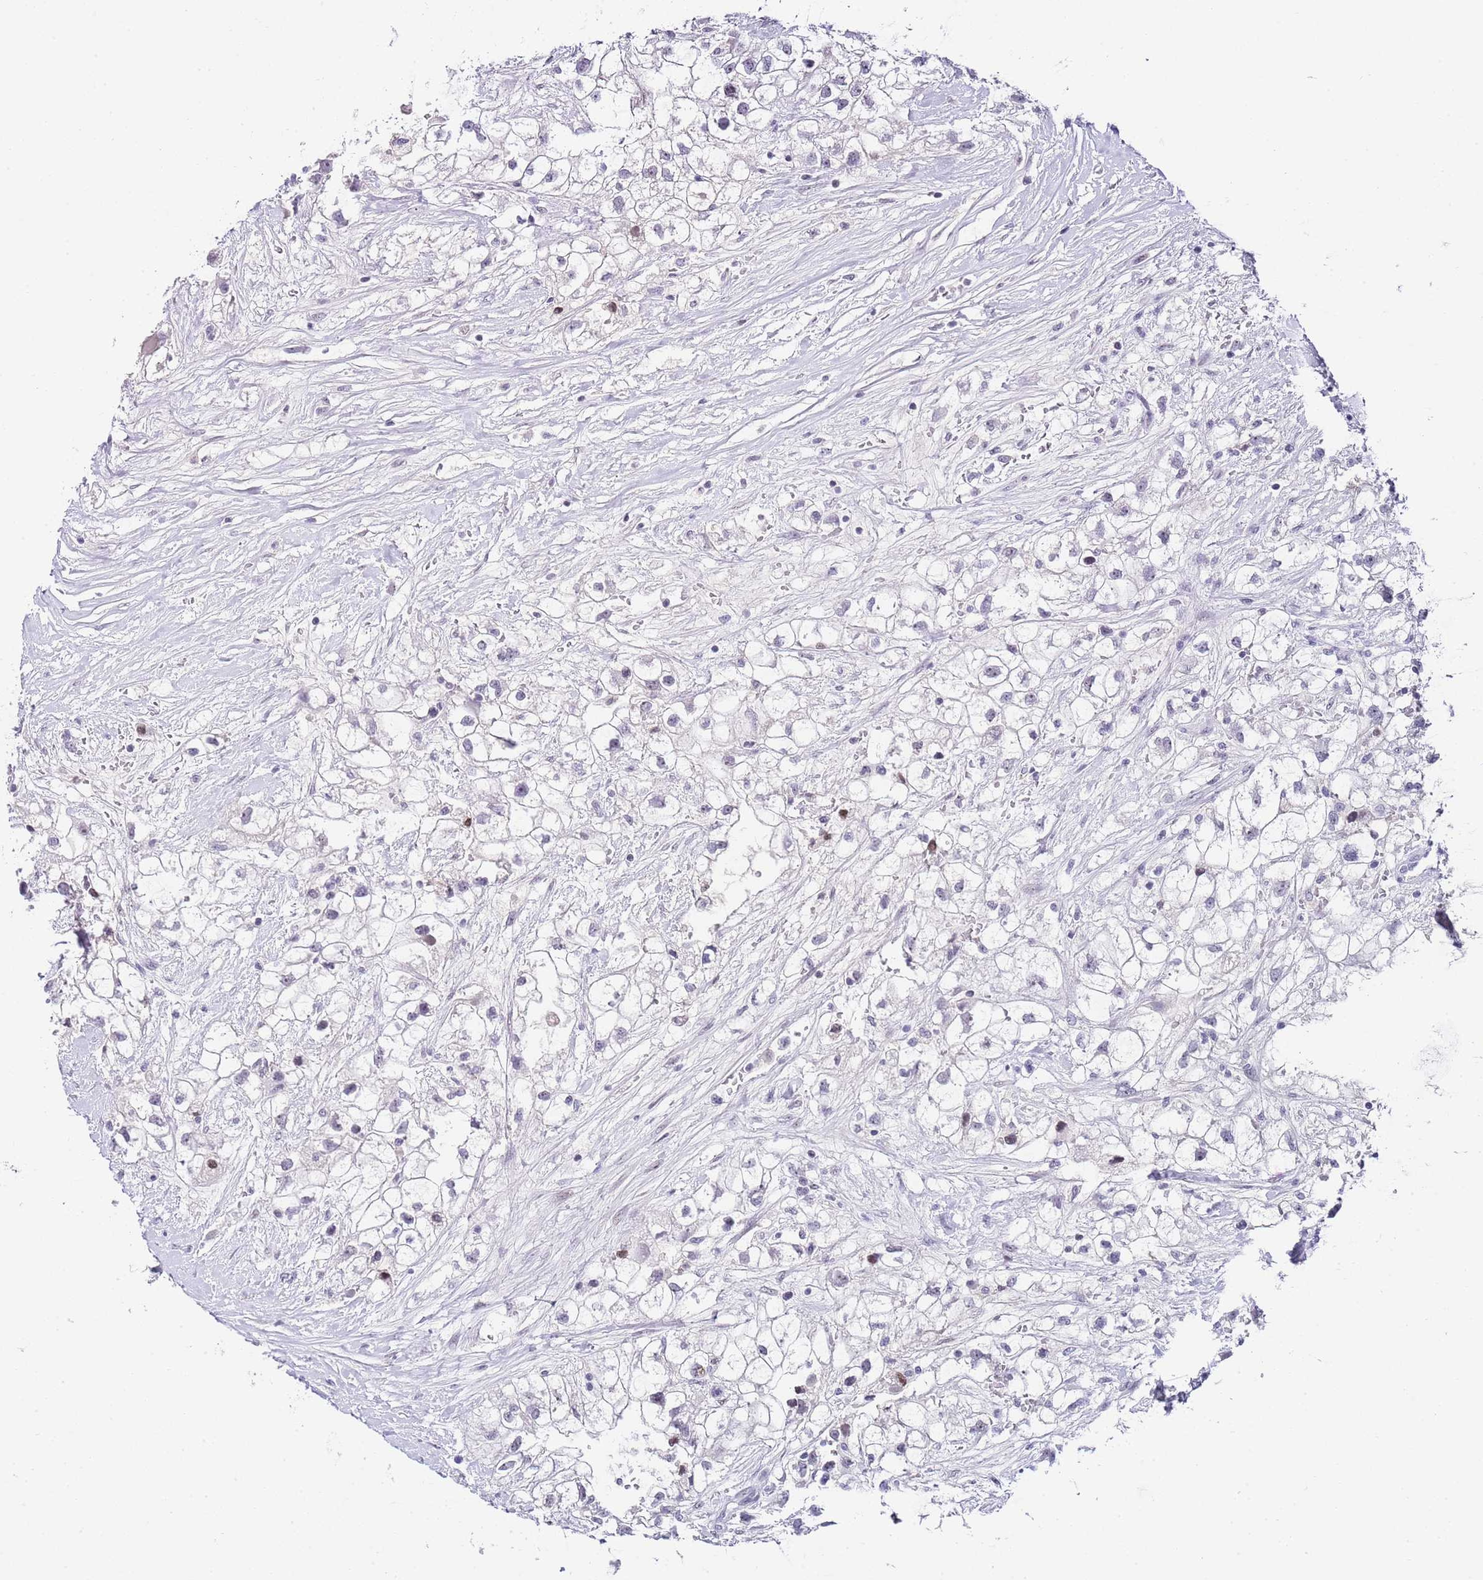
{"staining": {"intensity": "negative", "quantity": "none", "location": "none"}, "tissue": "renal cancer", "cell_type": "Tumor cells", "image_type": "cancer", "snomed": [{"axis": "morphology", "description": "Adenocarcinoma, NOS"}, {"axis": "topography", "description": "Kidney"}], "caption": "This histopathology image is of adenocarcinoma (renal) stained with immunohistochemistry (IHC) to label a protein in brown with the nuclei are counter-stained blue. There is no expression in tumor cells.", "gene": "NOP56", "patient": {"sex": "male", "age": 59}}